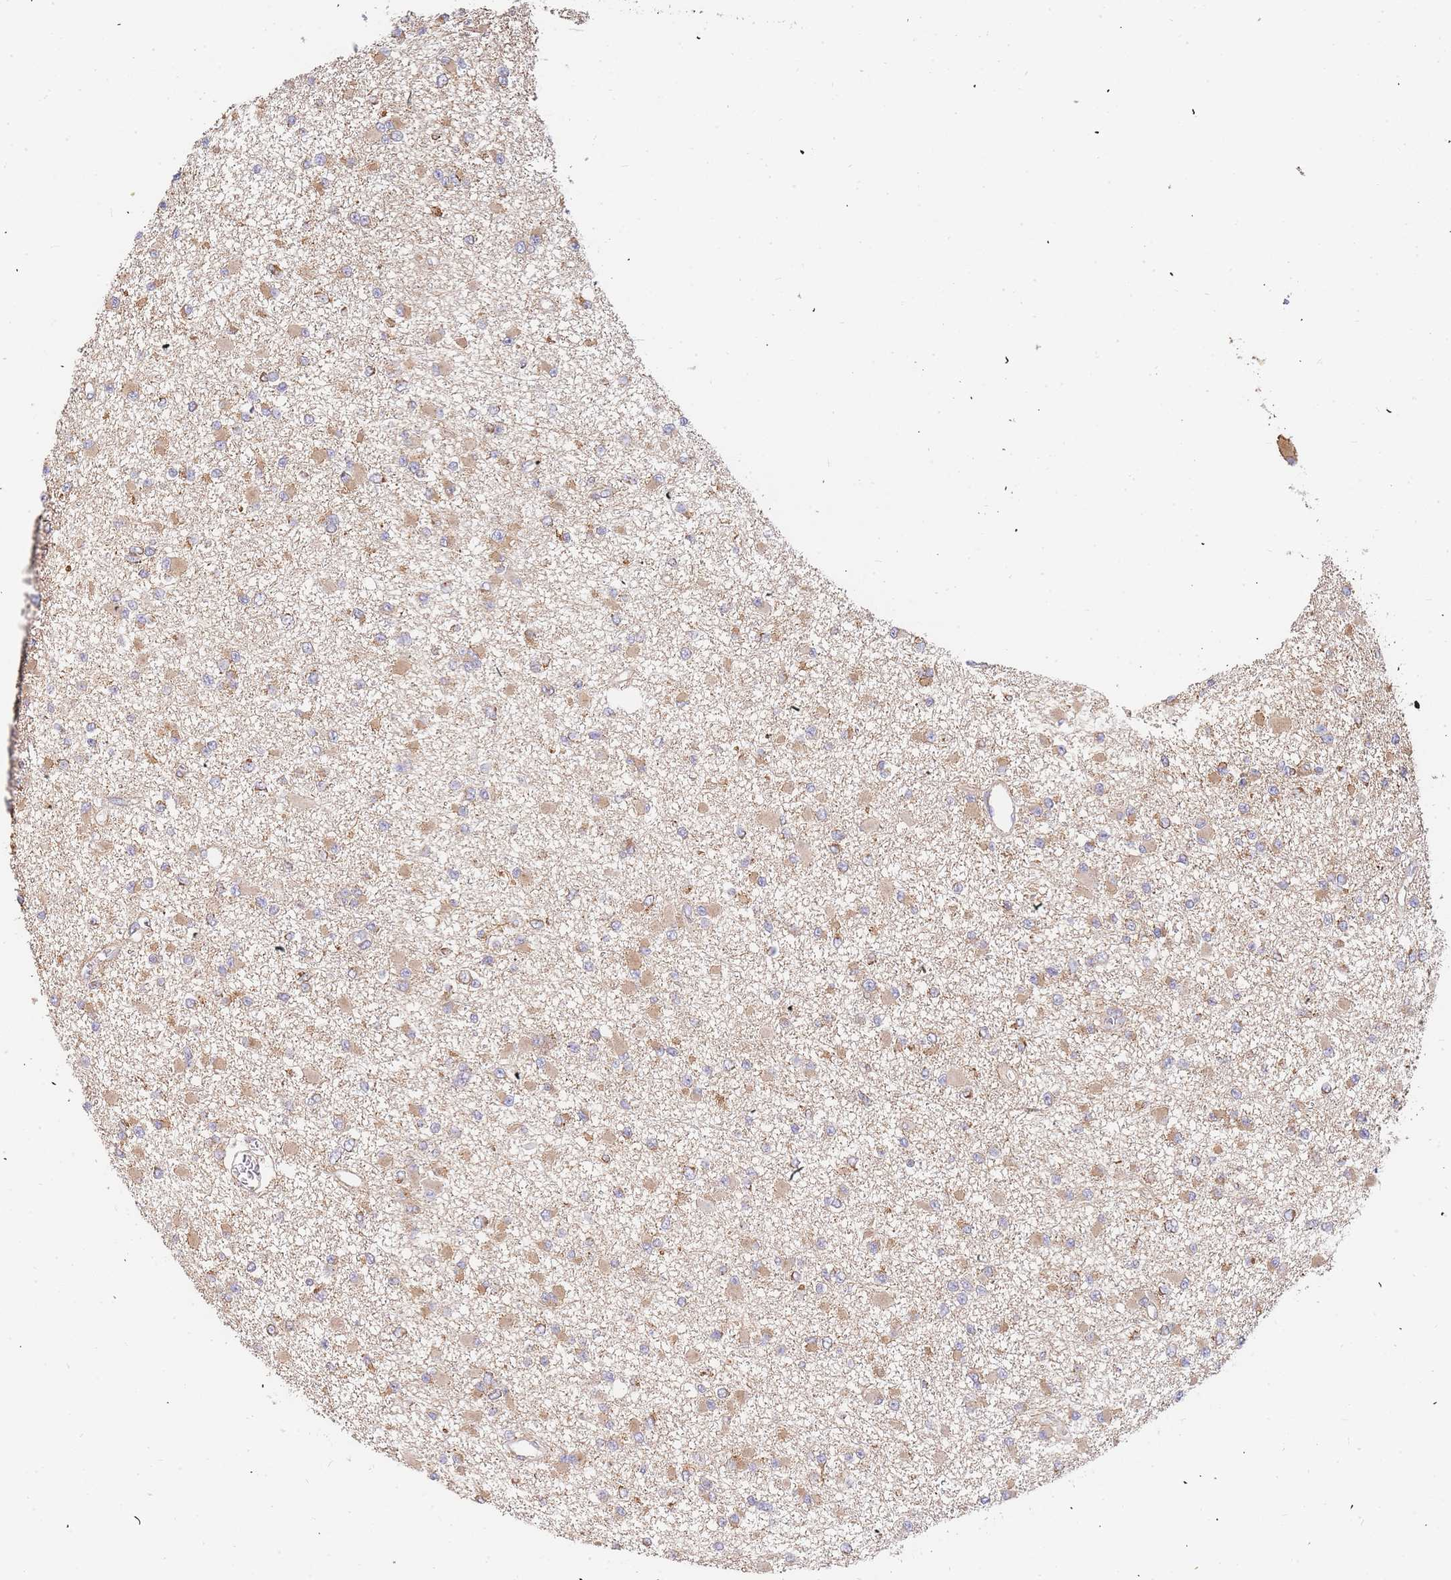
{"staining": {"intensity": "weak", "quantity": "25%-75%", "location": "cytoplasmic/membranous"}, "tissue": "glioma", "cell_type": "Tumor cells", "image_type": "cancer", "snomed": [{"axis": "morphology", "description": "Glioma, malignant, Low grade"}, {"axis": "topography", "description": "Brain"}], "caption": "Malignant glioma (low-grade) stained for a protein (brown) displays weak cytoplasmic/membranous positive expression in about 25%-75% of tumor cells.", "gene": "ADCY9", "patient": {"sex": "female", "age": 22}}